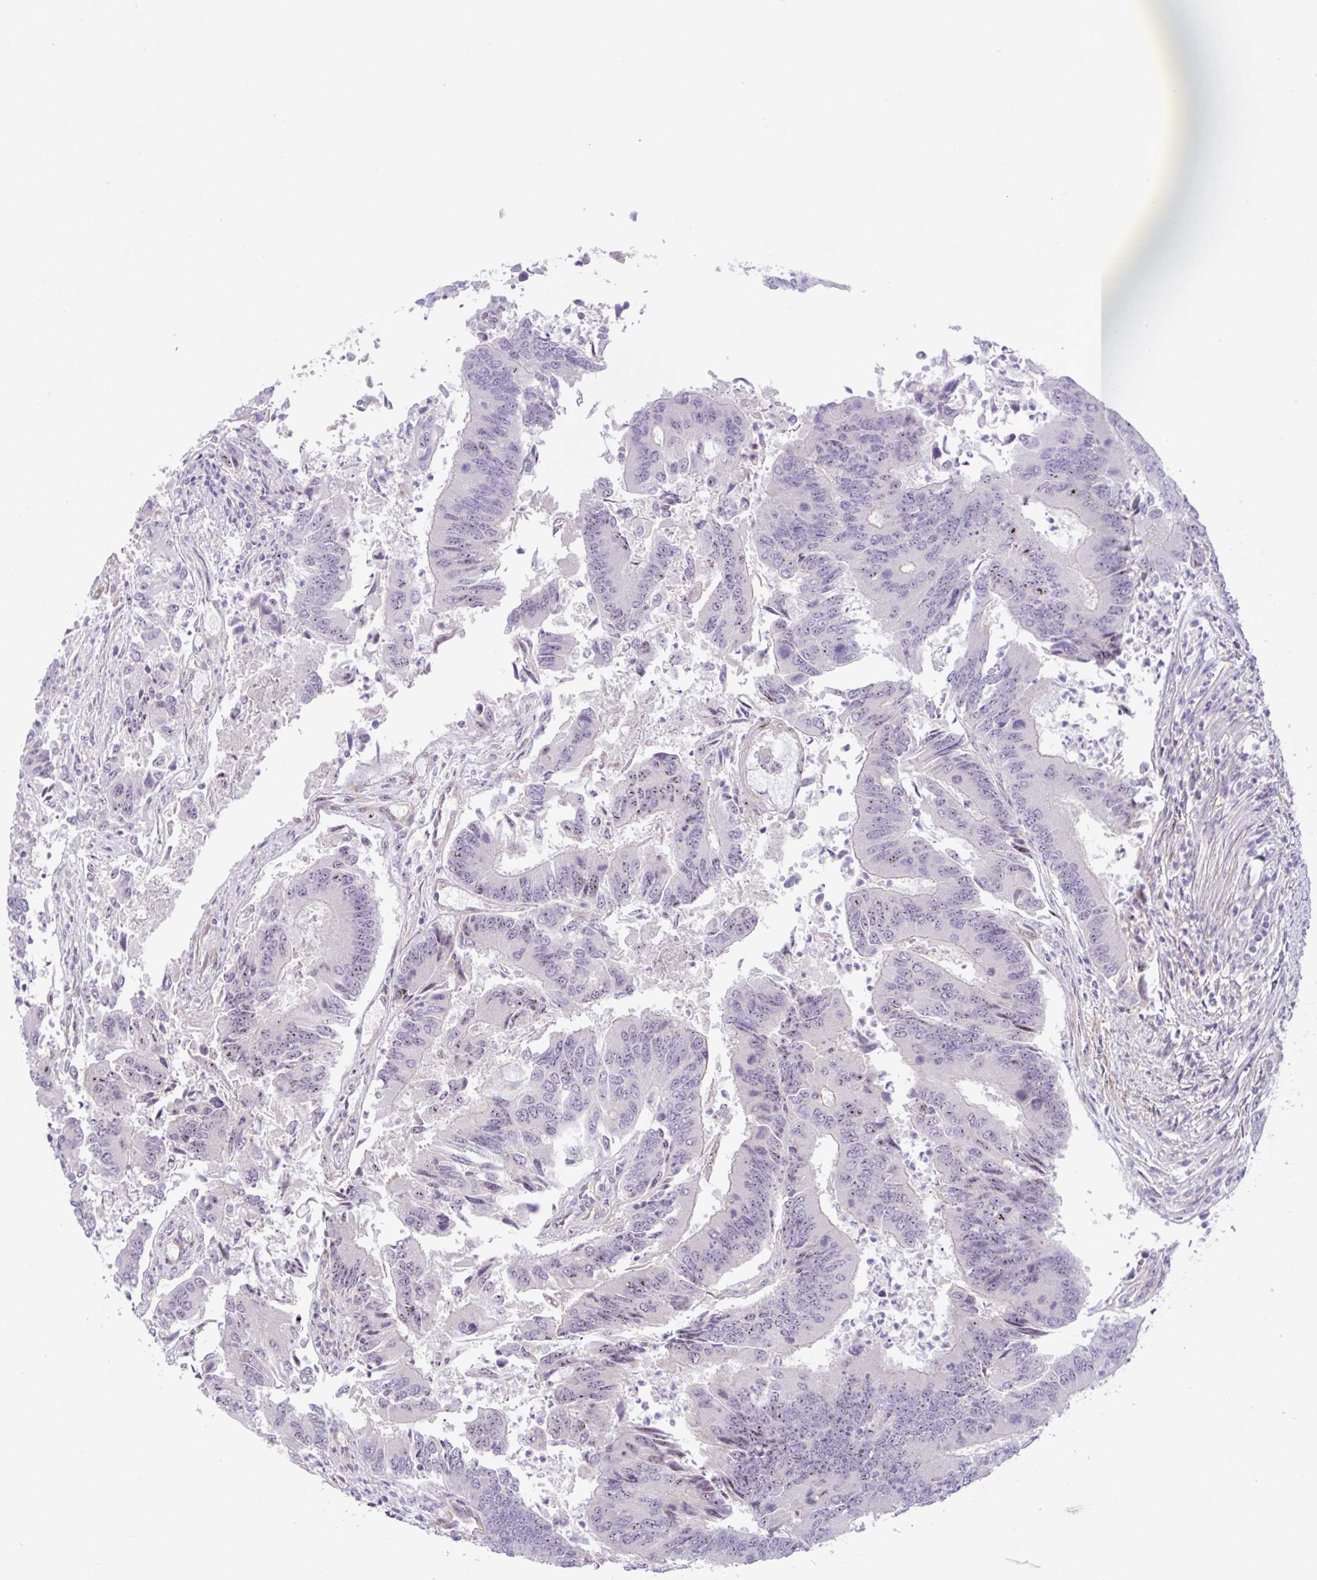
{"staining": {"intensity": "weak", "quantity": "<25%", "location": "nuclear"}, "tissue": "colorectal cancer", "cell_type": "Tumor cells", "image_type": "cancer", "snomed": [{"axis": "morphology", "description": "Adenocarcinoma, NOS"}, {"axis": "topography", "description": "Colon"}], "caption": "This photomicrograph is of adenocarcinoma (colorectal) stained with immunohistochemistry to label a protein in brown with the nuclei are counter-stained blue. There is no staining in tumor cells. (Stains: DAB (3,3'-diaminobenzidine) immunohistochemistry (IHC) with hematoxylin counter stain, Microscopy: brightfield microscopy at high magnification).", "gene": "MXRA8", "patient": {"sex": "female", "age": 67}}